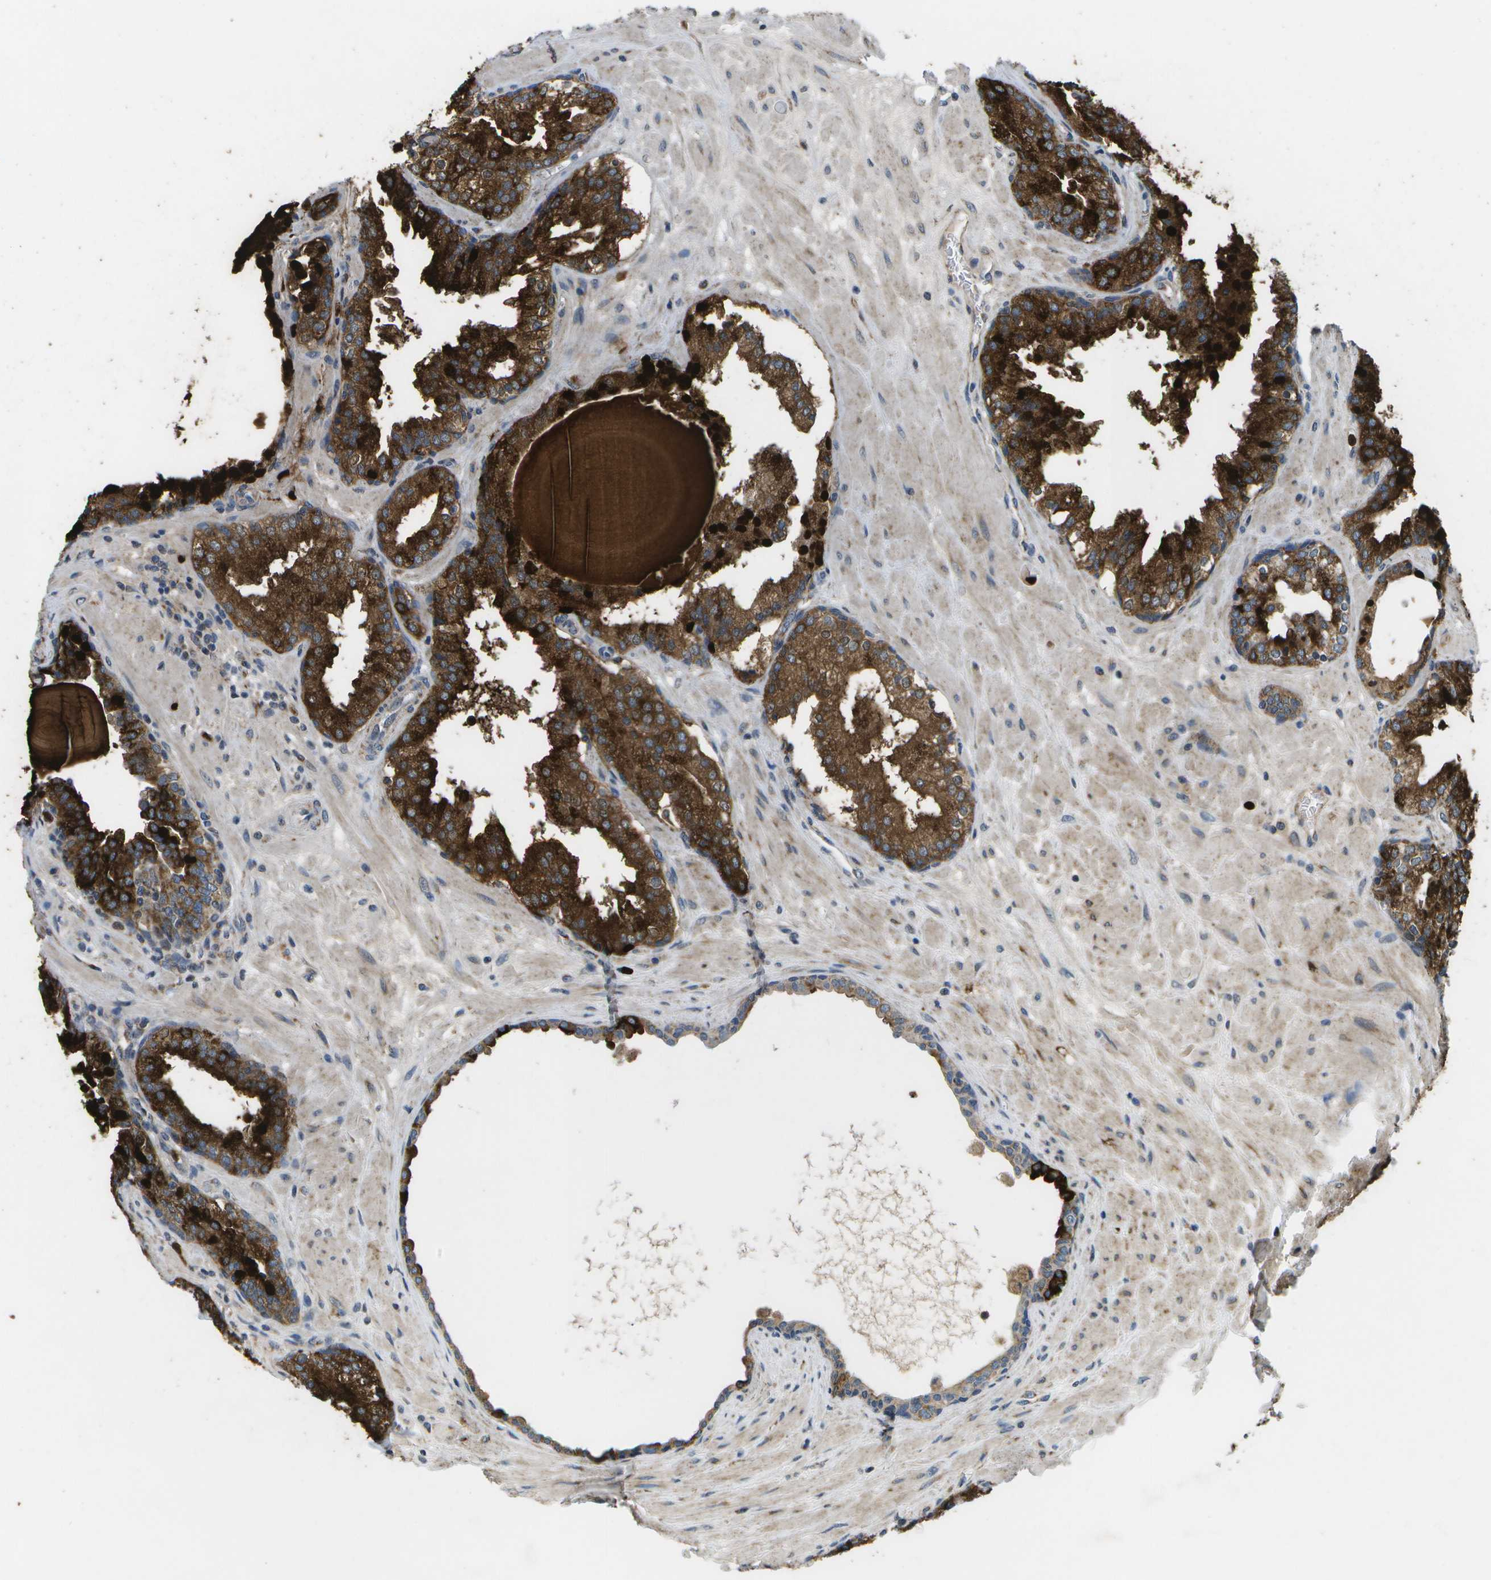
{"staining": {"intensity": "strong", "quantity": ">75%", "location": "cytoplasmic/membranous"}, "tissue": "prostate", "cell_type": "Glandular cells", "image_type": "normal", "snomed": [{"axis": "morphology", "description": "Normal tissue, NOS"}, {"axis": "topography", "description": "Prostate"}], "caption": "A high amount of strong cytoplasmic/membranous expression is appreciated in approximately >75% of glandular cells in normal prostate. The protein of interest is shown in brown color, while the nuclei are stained blue.", "gene": "GALNT15", "patient": {"sex": "male", "age": 51}}